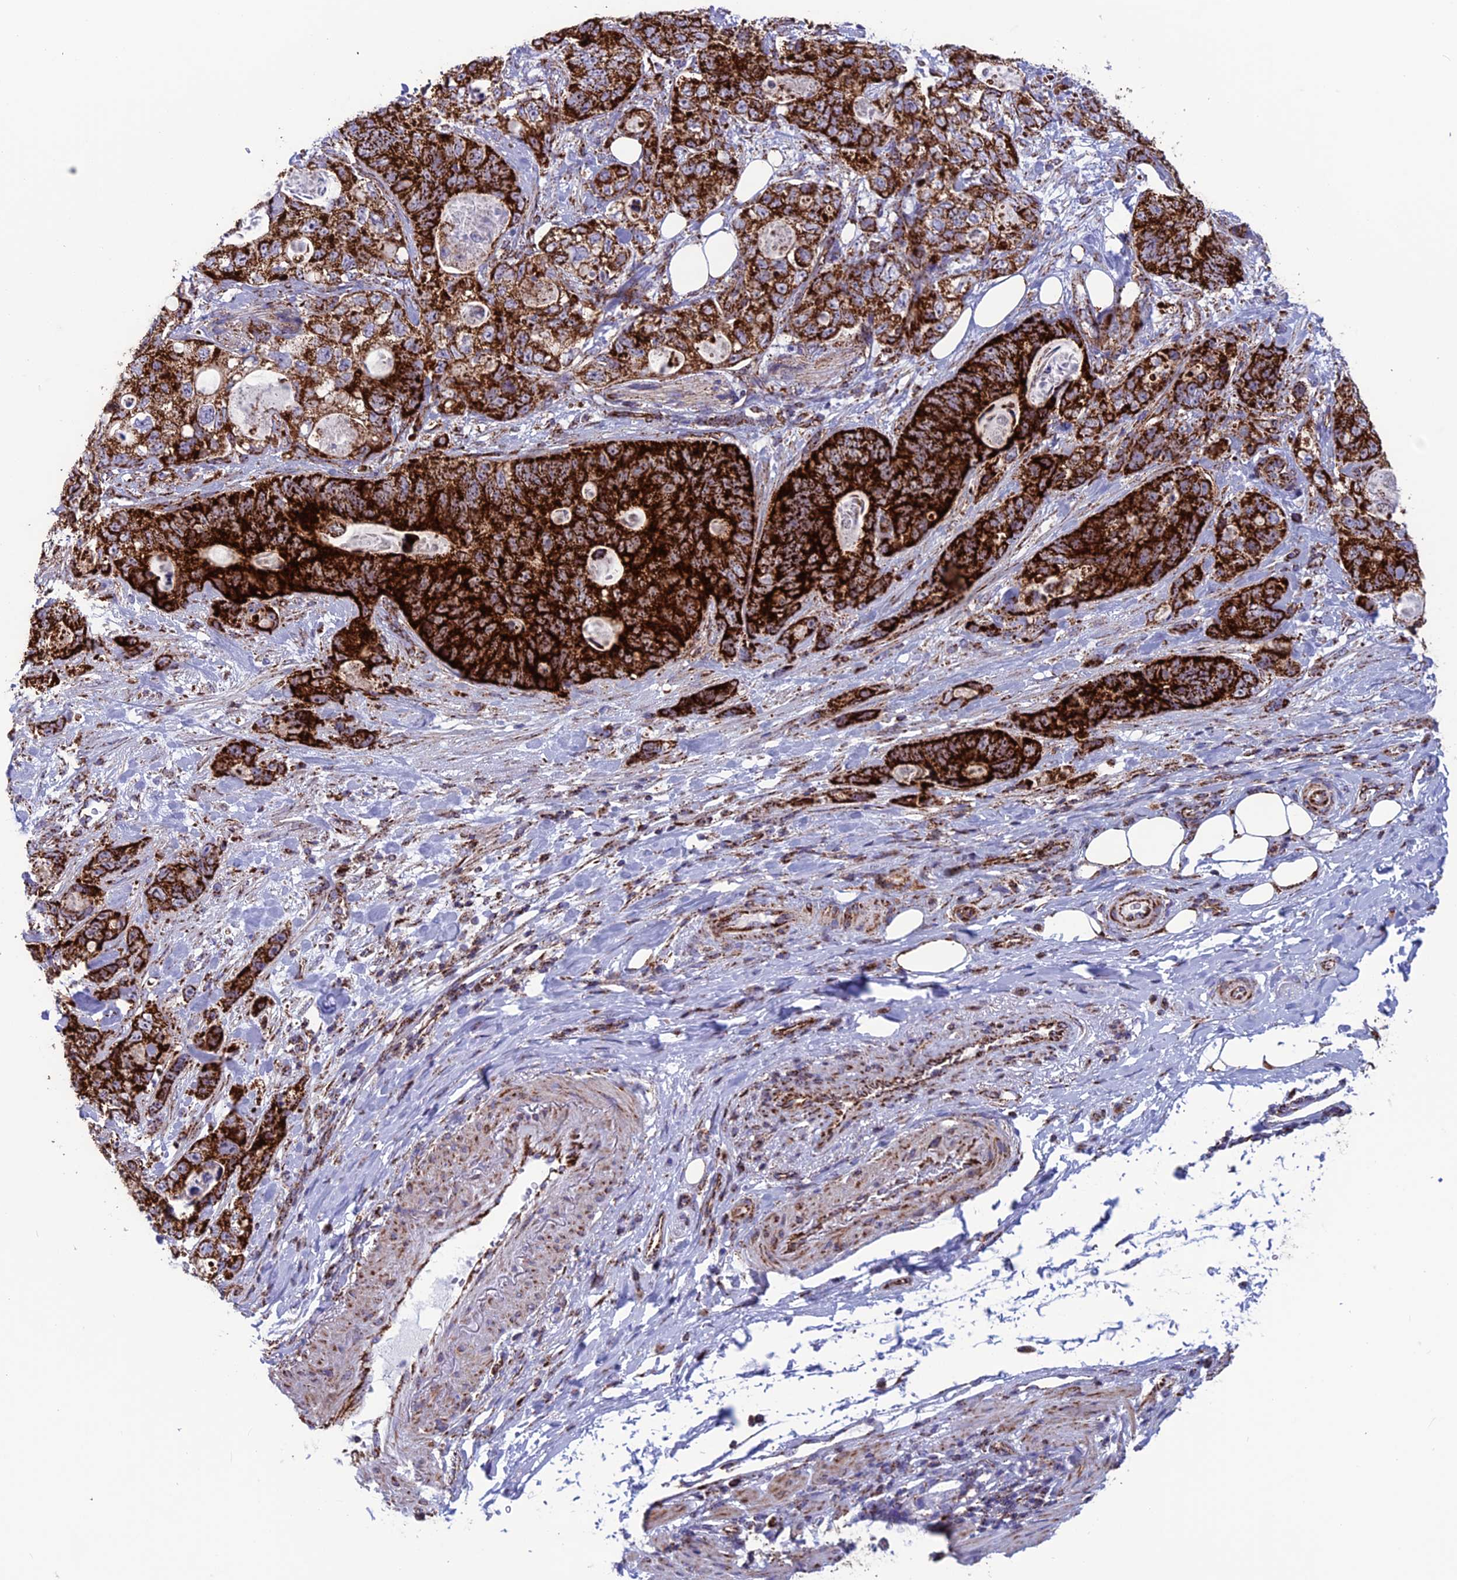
{"staining": {"intensity": "strong", "quantity": ">75%", "location": "cytoplasmic/membranous"}, "tissue": "stomach cancer", "cell_type": "Tumor cells", "image_type": "cancer", "snomed": [{"axis": "morphology", "description": "Normal tissue, NOS"}, {"axis": "morphology", "description": "Adenocarcinoma, NOS"}, {"axis": "topography", "description": "Stomach"}], "caption": "Adenocarcinoma (stomach) was stained to show a protein in brown. There is high levels of strong cytoplasmic/membranous positivity in about >75% of tumor cells.", "gene": "MRPS18B", "patient": {"sex": "female", "age": 89}}